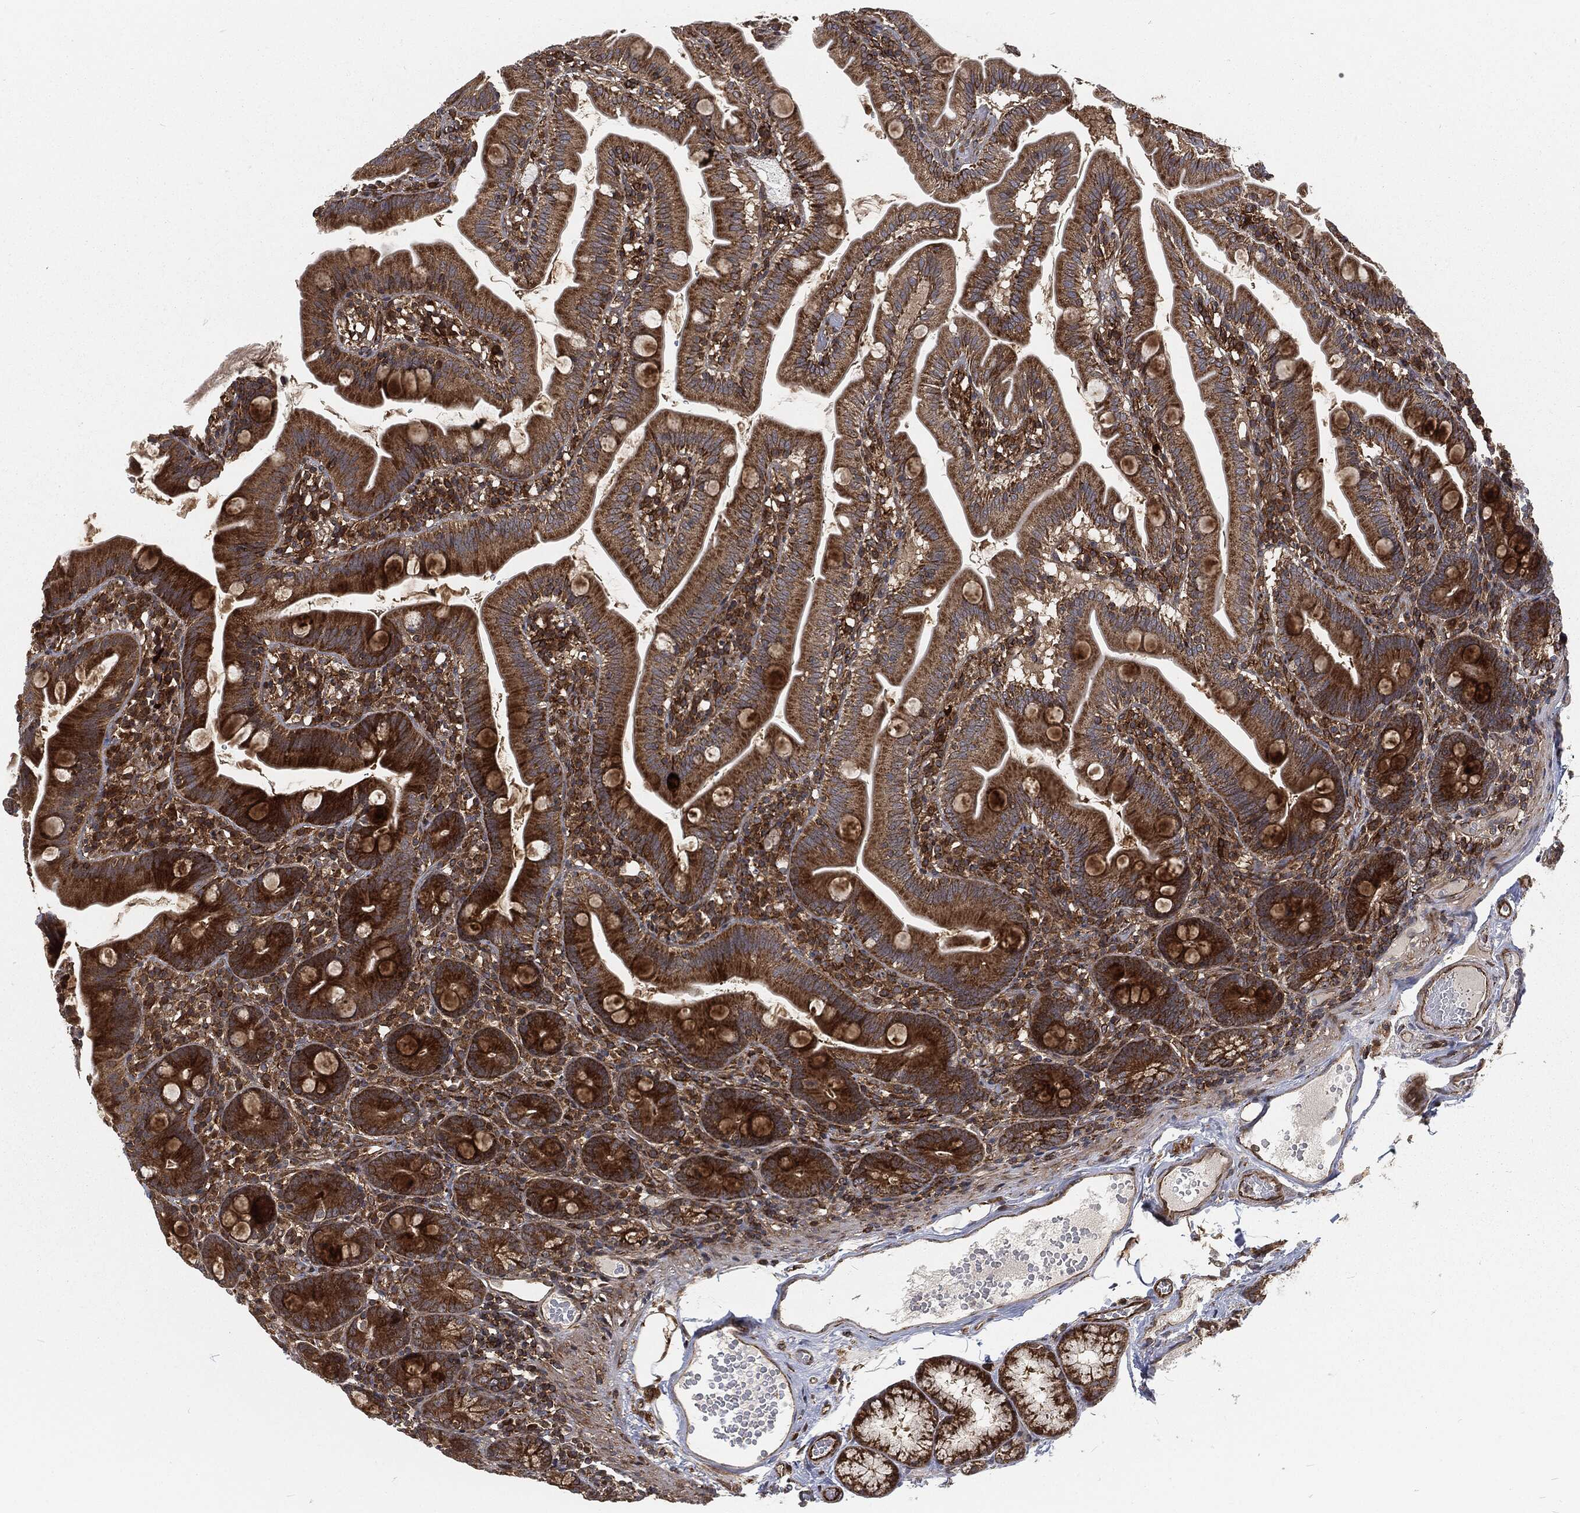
{"staining": {"intensity": "strong", "quantity": ">75%", "location": "cytoplasmic/membranous"}, "tissue": "duodenum", "cell_type": "Glandular cells", "image_type": "normal", "snomed": [{"axis": "morphology", "description": "Normal tissue, NOS"}, {"axis": "topography", "description": "Duodenum"}], "caption": "Immunohistochemistry (DAB (3,3'-diaminobenzidine)) staining of normal human duodenum displays strong cytoplasmic/membranous protein expression in approximately >75% of glandular cells.", "gene": "RFTN1", "patient": {"sex": "female", "age": 67}}